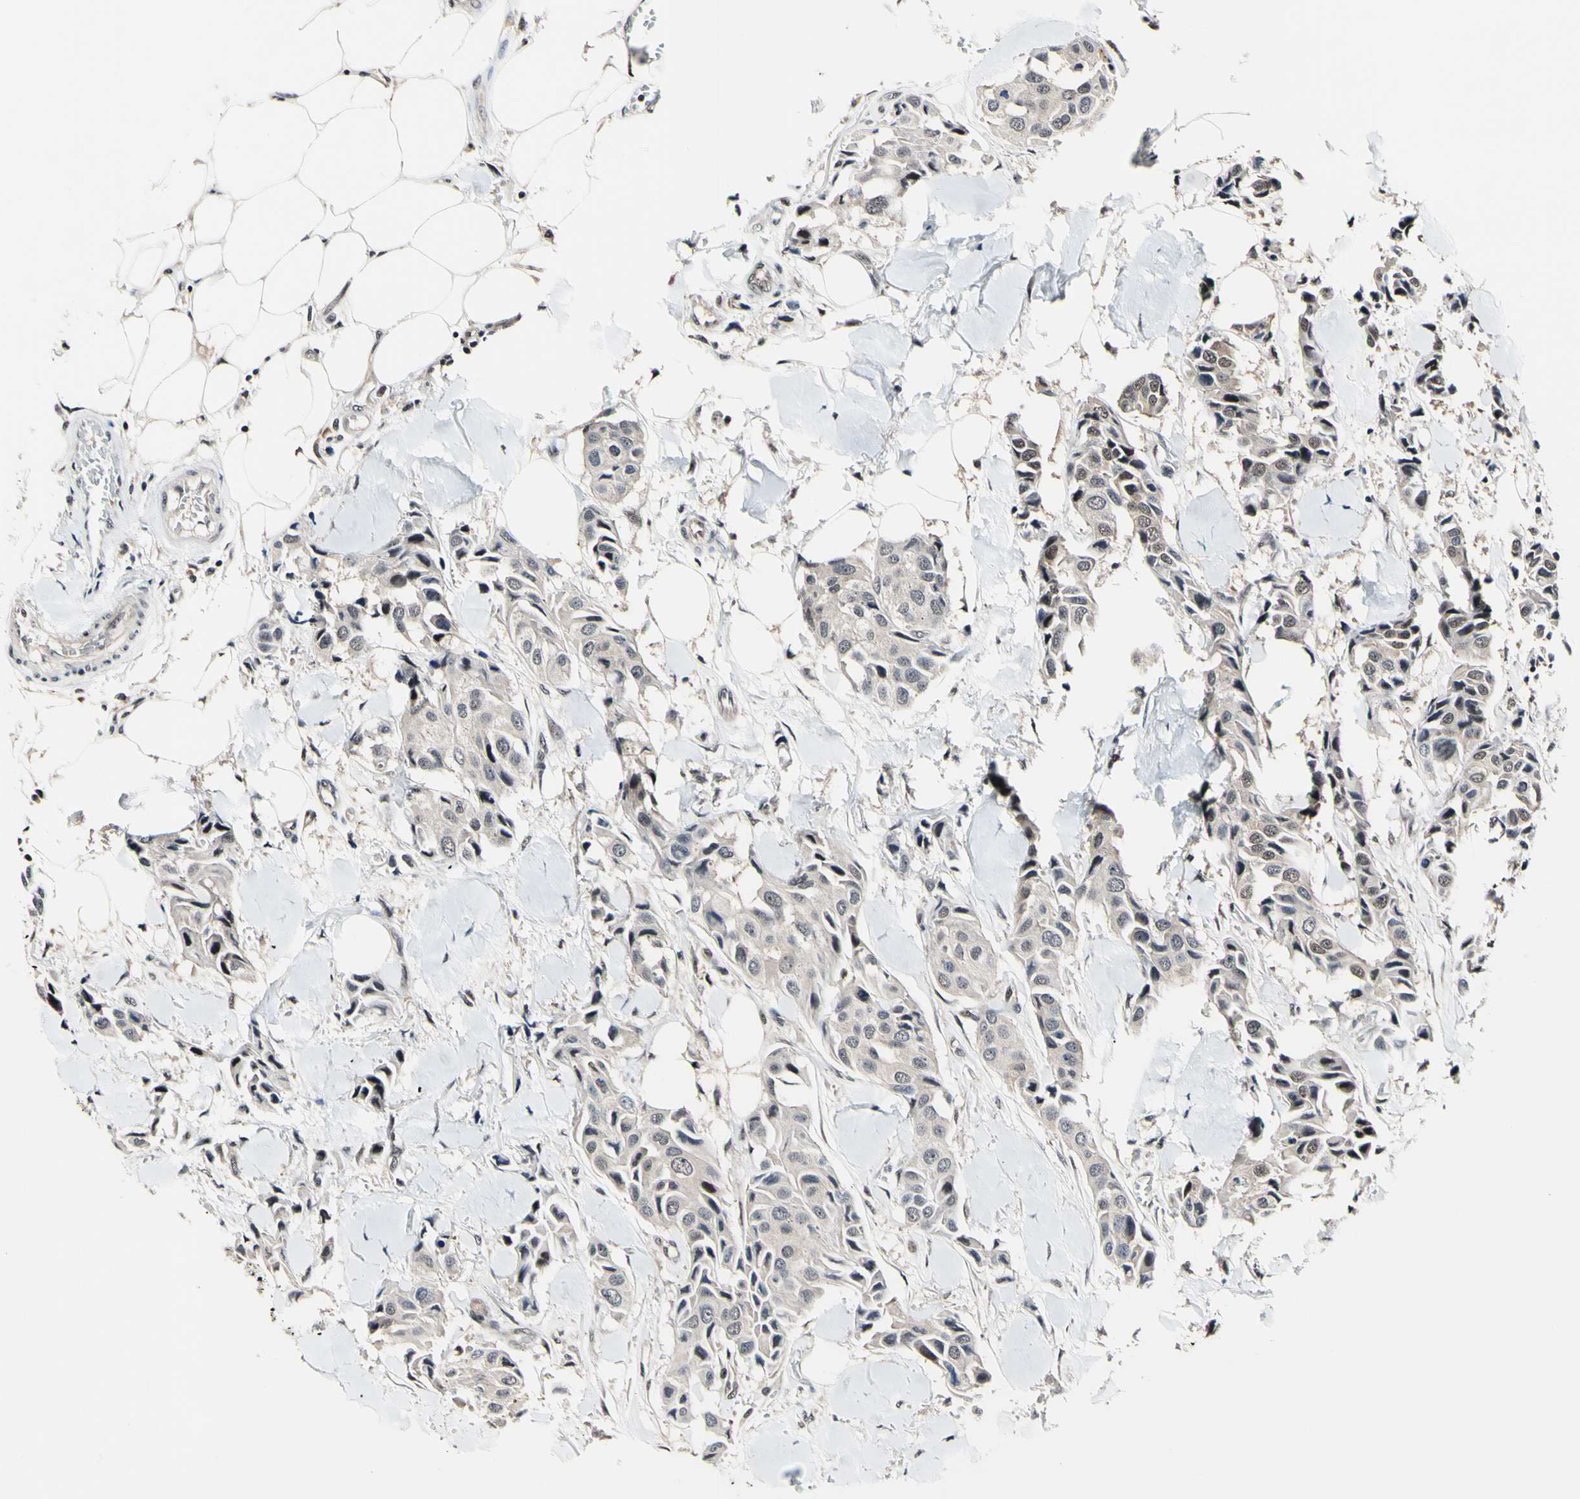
{"staining": {"intensity": "weak", "quantity": ">75%", "location": "cytoplasmic/membranous"}, "tissue": "breast cancer", "cell_type": "Tumor cells", "image_type": "cancer", "snomed": [{"axis": "morphology", "description": "Duct carcinoma"}, {"axis": "topography", "description": "Breast"}], "caption": "Tumor cells exhibit low levels of weak cytoplasmic/membranous positivity in approximately >75% of cells in human breast invasive ductal carcinoma.", "gene": "PSMD10", "patient": {"sex": "female", "age": 80}}